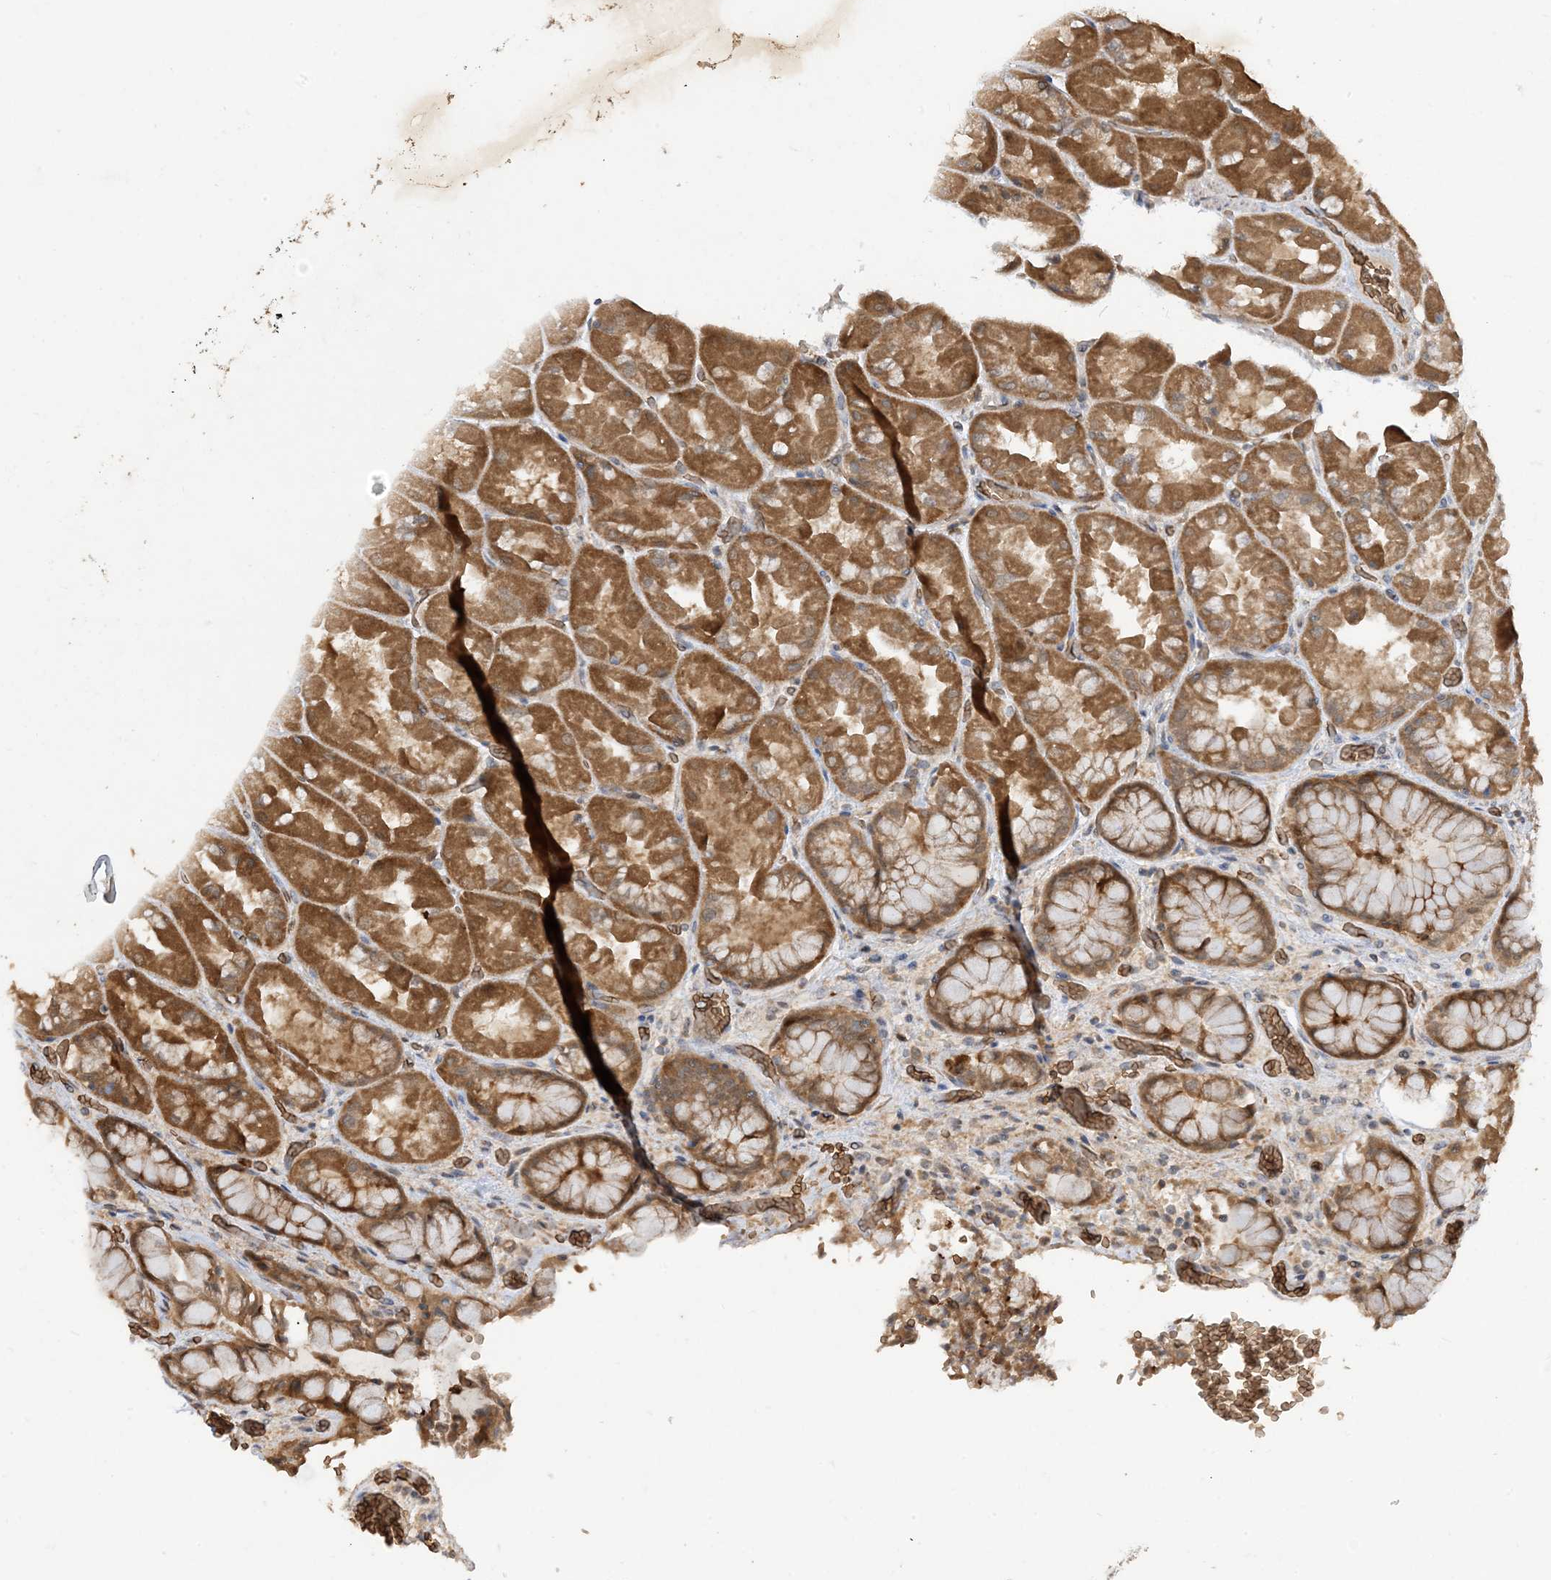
{"staining": {"intensity": "moderate", "quantity": ">75%", "location": "cytoplasmic/membranous"}, "tissue": "stomach", "cell_type": "Glandular cells", "image_type": "normal", "snomed": [{"axis": "morphology", "description": "Normal tissue, NOS"}, {"axis": "topography", "description": "Stomach"}], "caption": "Immunohistochemical staining of normal stomach exhibits medium levels of moderate cytoplasmic/membranous expression in about >75% of glandular cells. Ihc stains the protein of interest in brown and the nuclei are stained blue.", "gene": "PUSL1", "patient": {"sex": "female", "age": 61}}